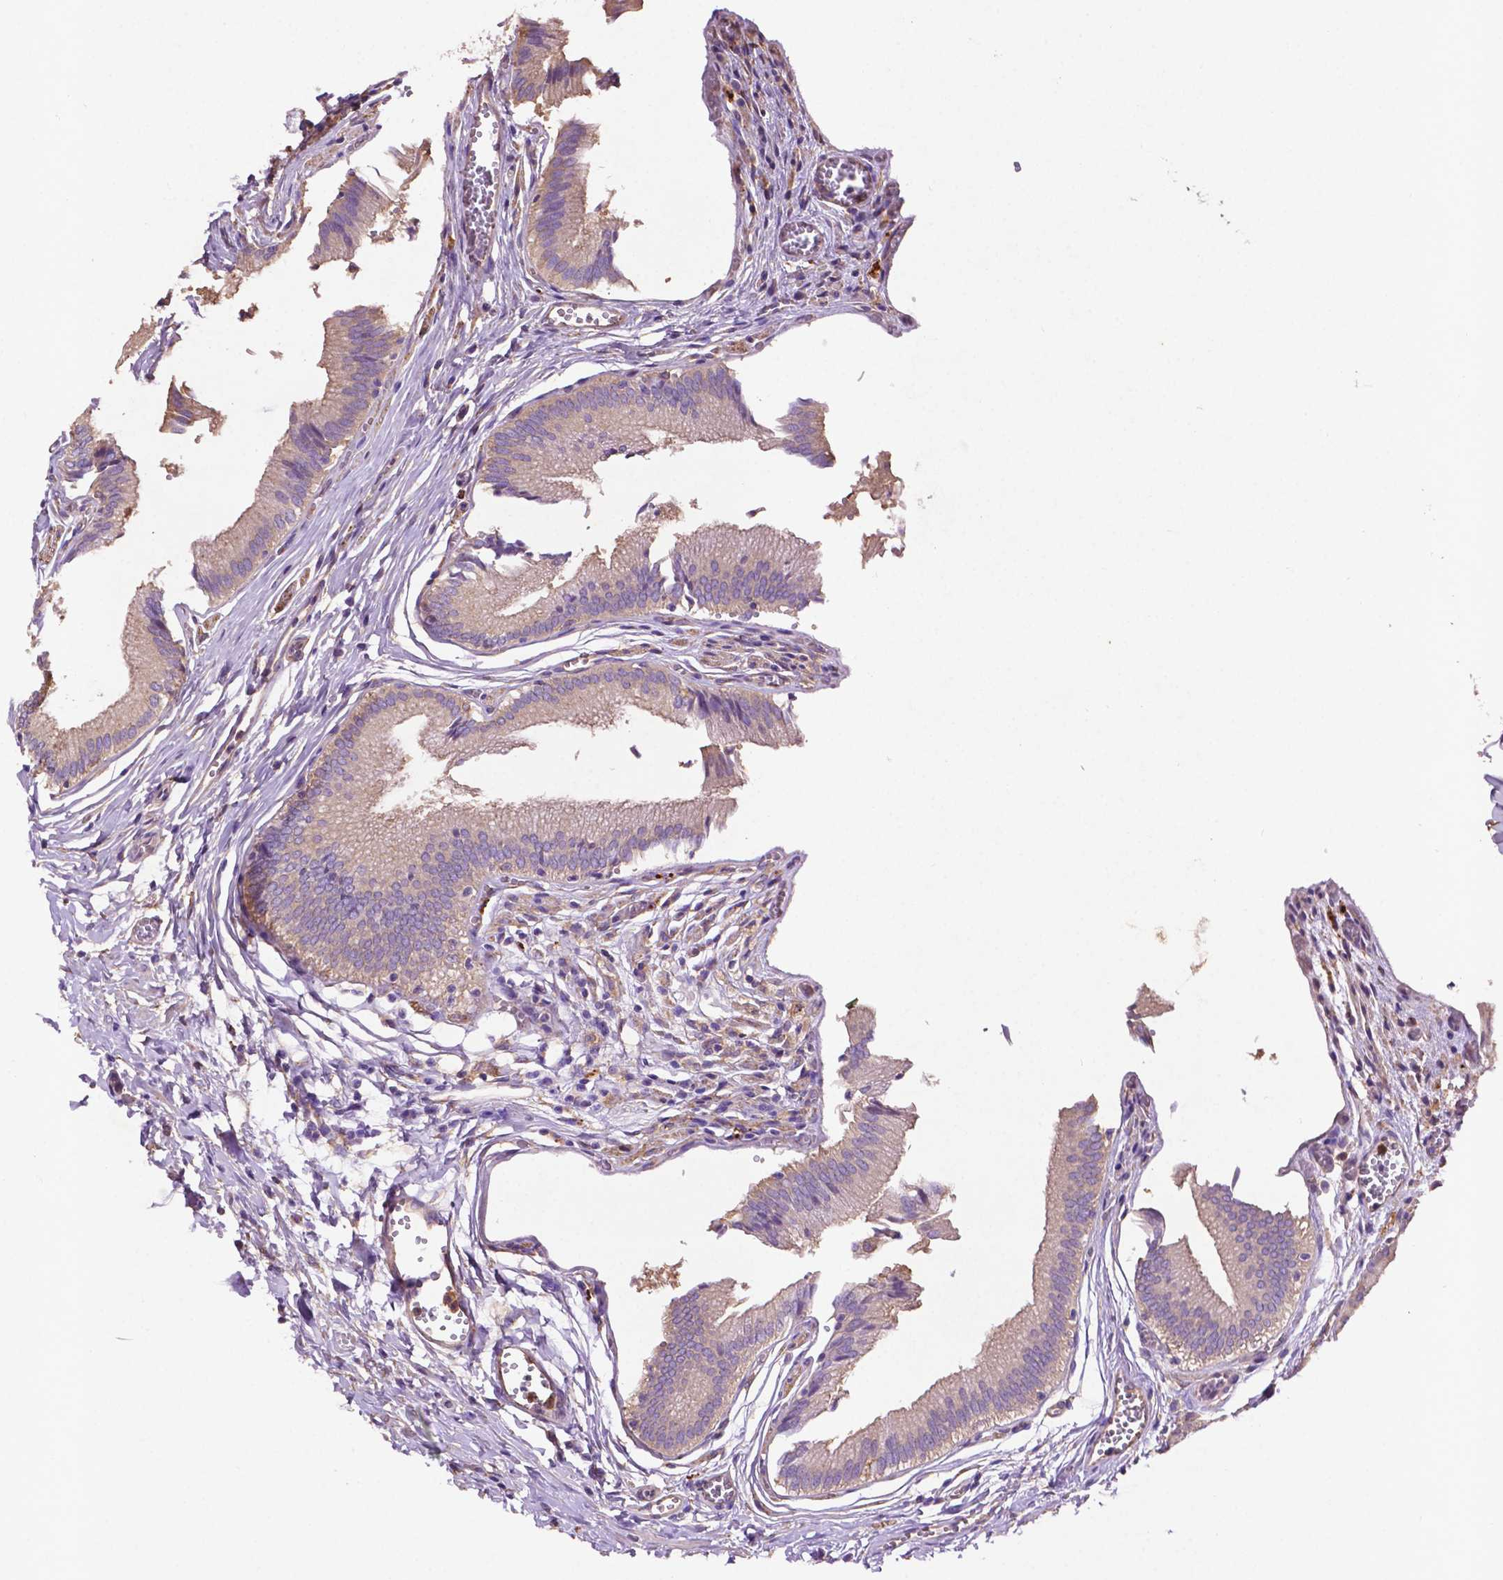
{"staining": {"intensity": "weak", "quantity": "25%-75%", "location": "cytoplasmic/membranous"}, "tissue": "gallbladder", "cell_type": "Glandular cells", "image_type": "normal", "snomed": [{"axis": "morphology", "description": "Normal tissue, NOS"}, {"axis": "topography", "description": "Gallbladder"}, {"axis": "topography", "description": "Peripheral nerve tissue"}], "caption": "IHC photomicrograph of benign gallbladder: human gallbladder stained using IHC reveals low levels of weak protein expression localized specifically in the cytoplasmic/membranous of glandular cells, appearing as a cytoplasmic/membranous brown color.", "gene": "GDPD5", "patient": {"sex": "male", "age": 17}}